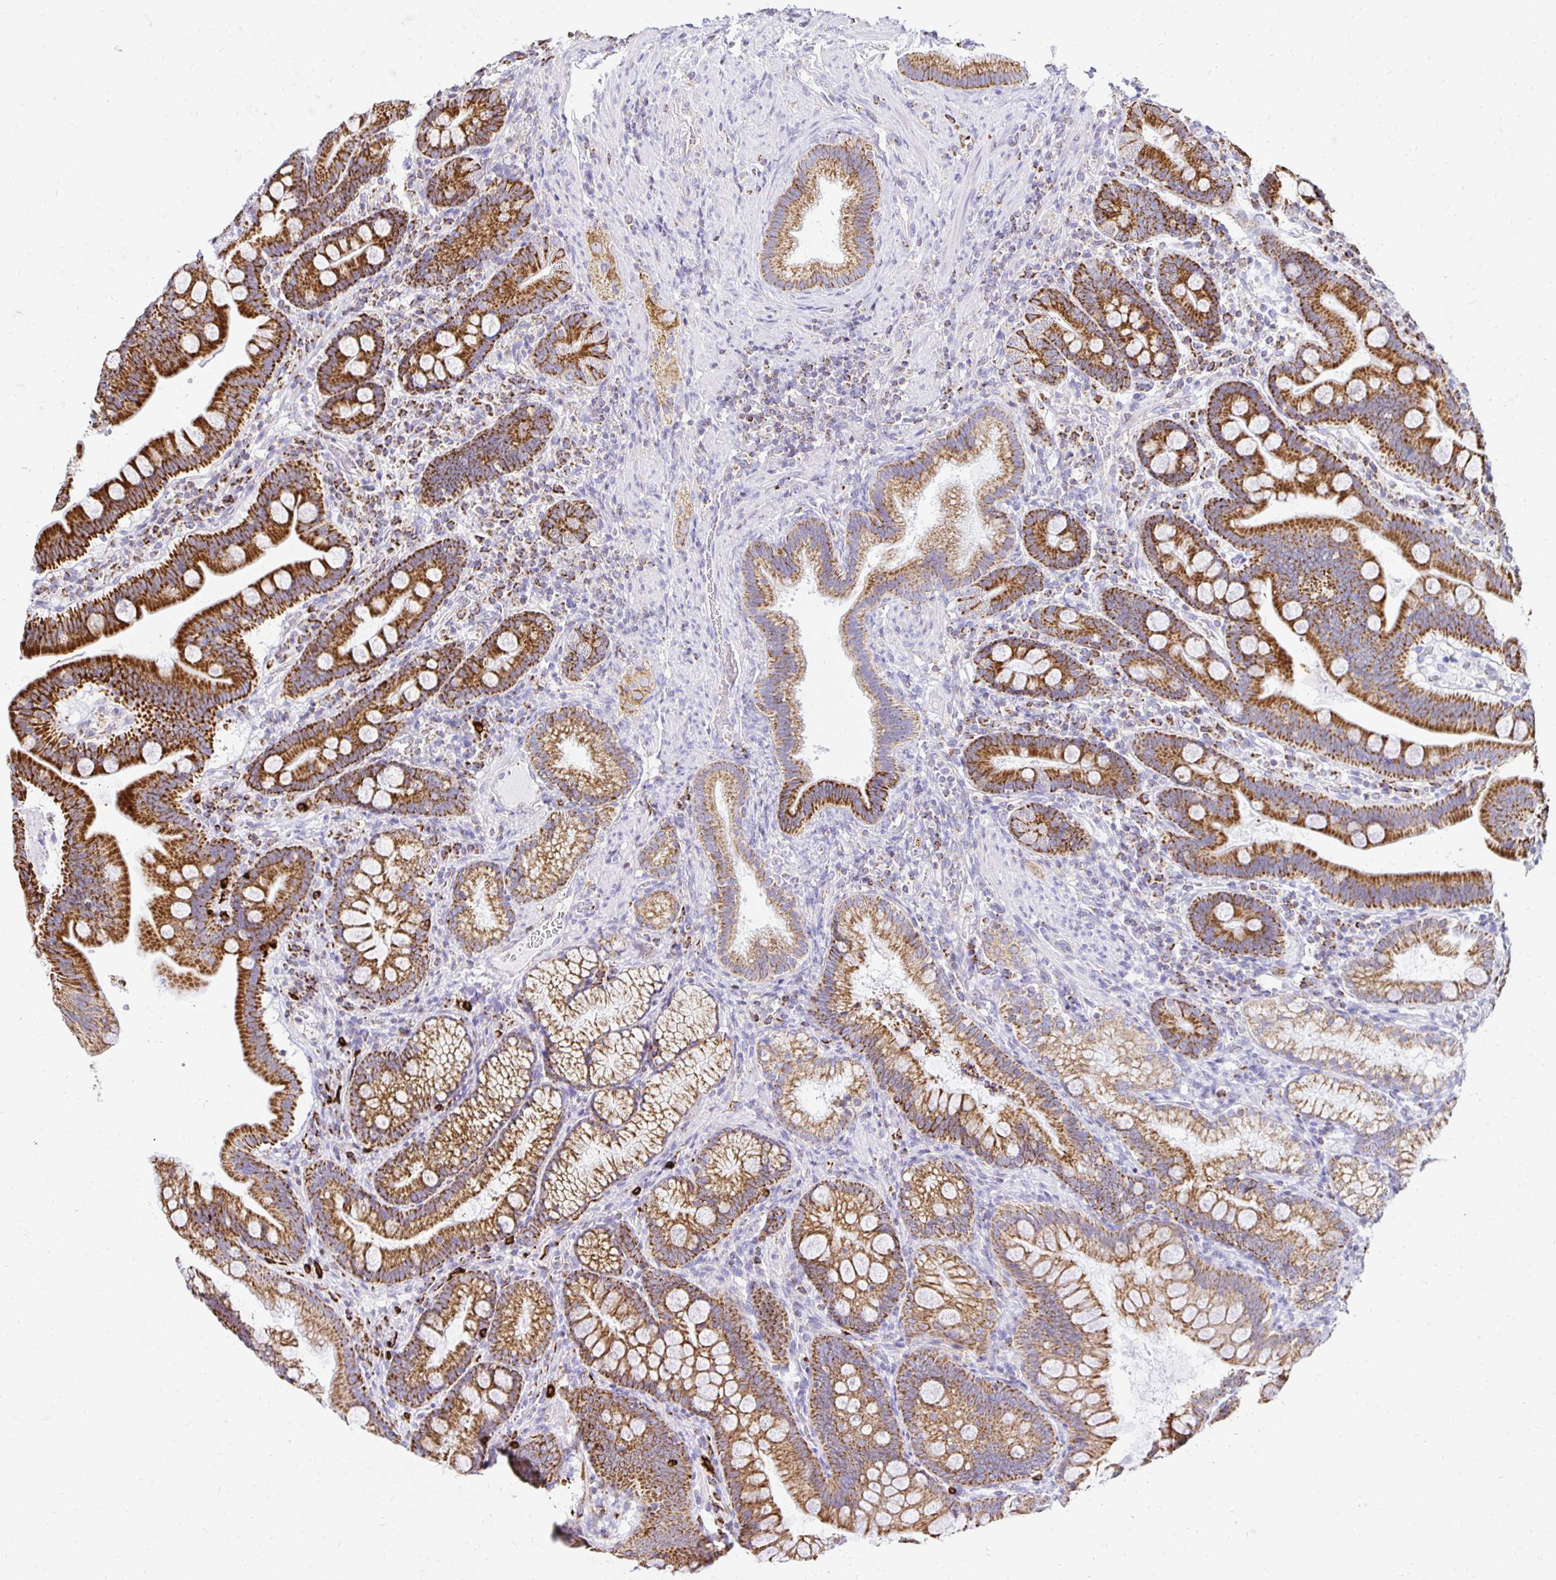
{"staining": {"intensity": "strong", "quantity": ">75%", "location": "cytoplasmic/membranous"}, "tissue": "duodenum", "cell_type": "Glandular cells", "image_type": "normal", "snomed": [{"axis": "morphology", "description": "Normal tissue, NOS"}, {"axis": "topography", "description": "Pancreas"}, {"axis": "topography", "description": "Duodenum"}], "caption": "Immunohistochemical staining of benign duodenum demonstrates strong cytoplasmic/membranous protein staining in about >75% of glandular cells.", "gene": "PLAAT2", "patient": {"sex": "male", "age": 59}}